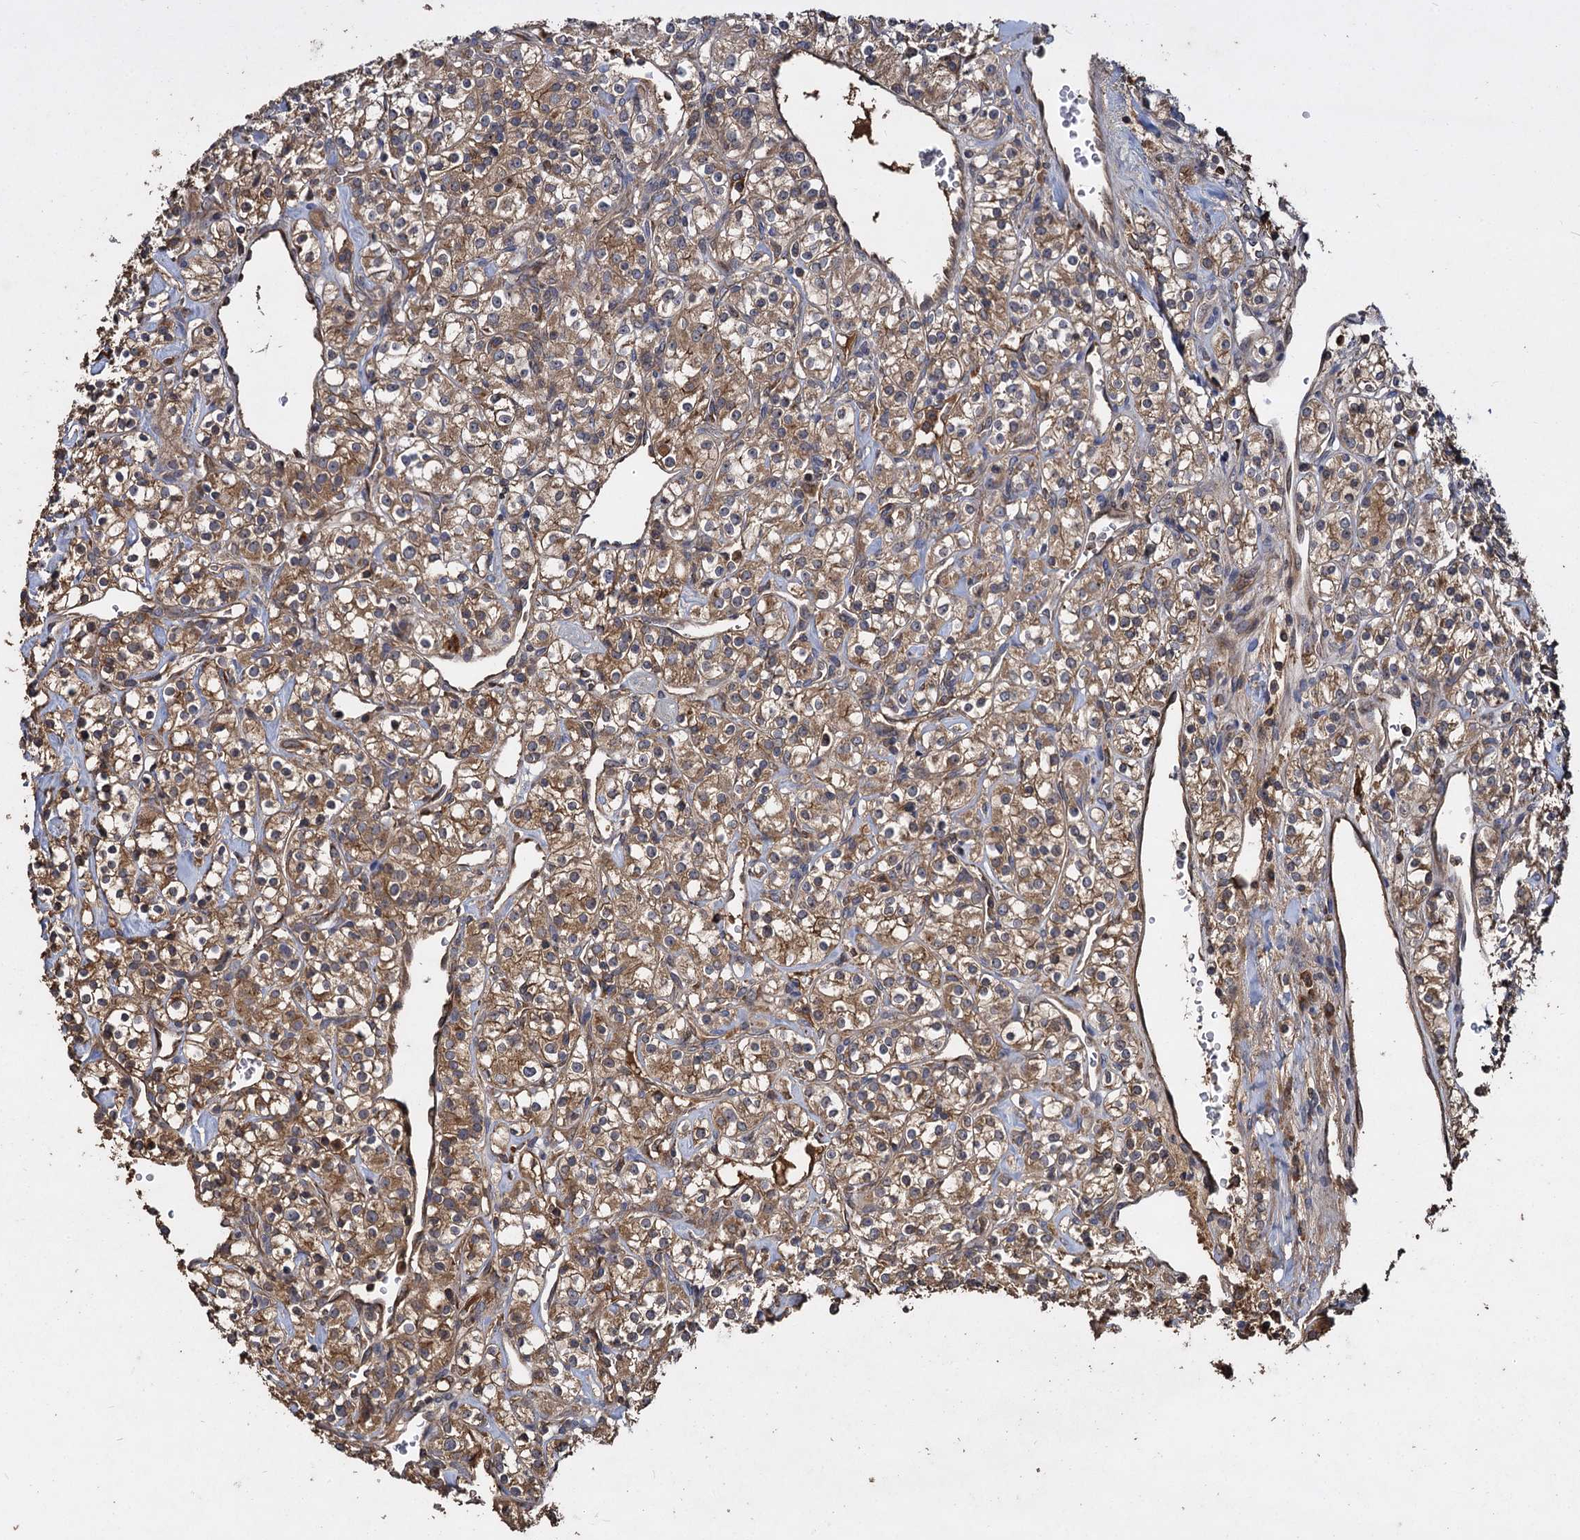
{"staining": {"intensity": "moderate", "quantity": ">75%", "location": "cytoplasmic/membranous"}, "tissue": "renal cancer", "cell_type": "Tumor cells", "image_type": "cancer", "snomed": [{"axis": "morphology", "description": "Adenocarcinoma, NOS"}, {"axis": "topography", "description": "Kidney"}], "caption": "Adenocarcinoma (renal) stained with DAB (3,3'-diaminobenzidine) IHC demonstrates medium levels of moderate cytoplasmic/membranous staining in approximately >75% of tumor cells.", "gene": "GCLC", "patient": {"sex": "male", "age": 77}}